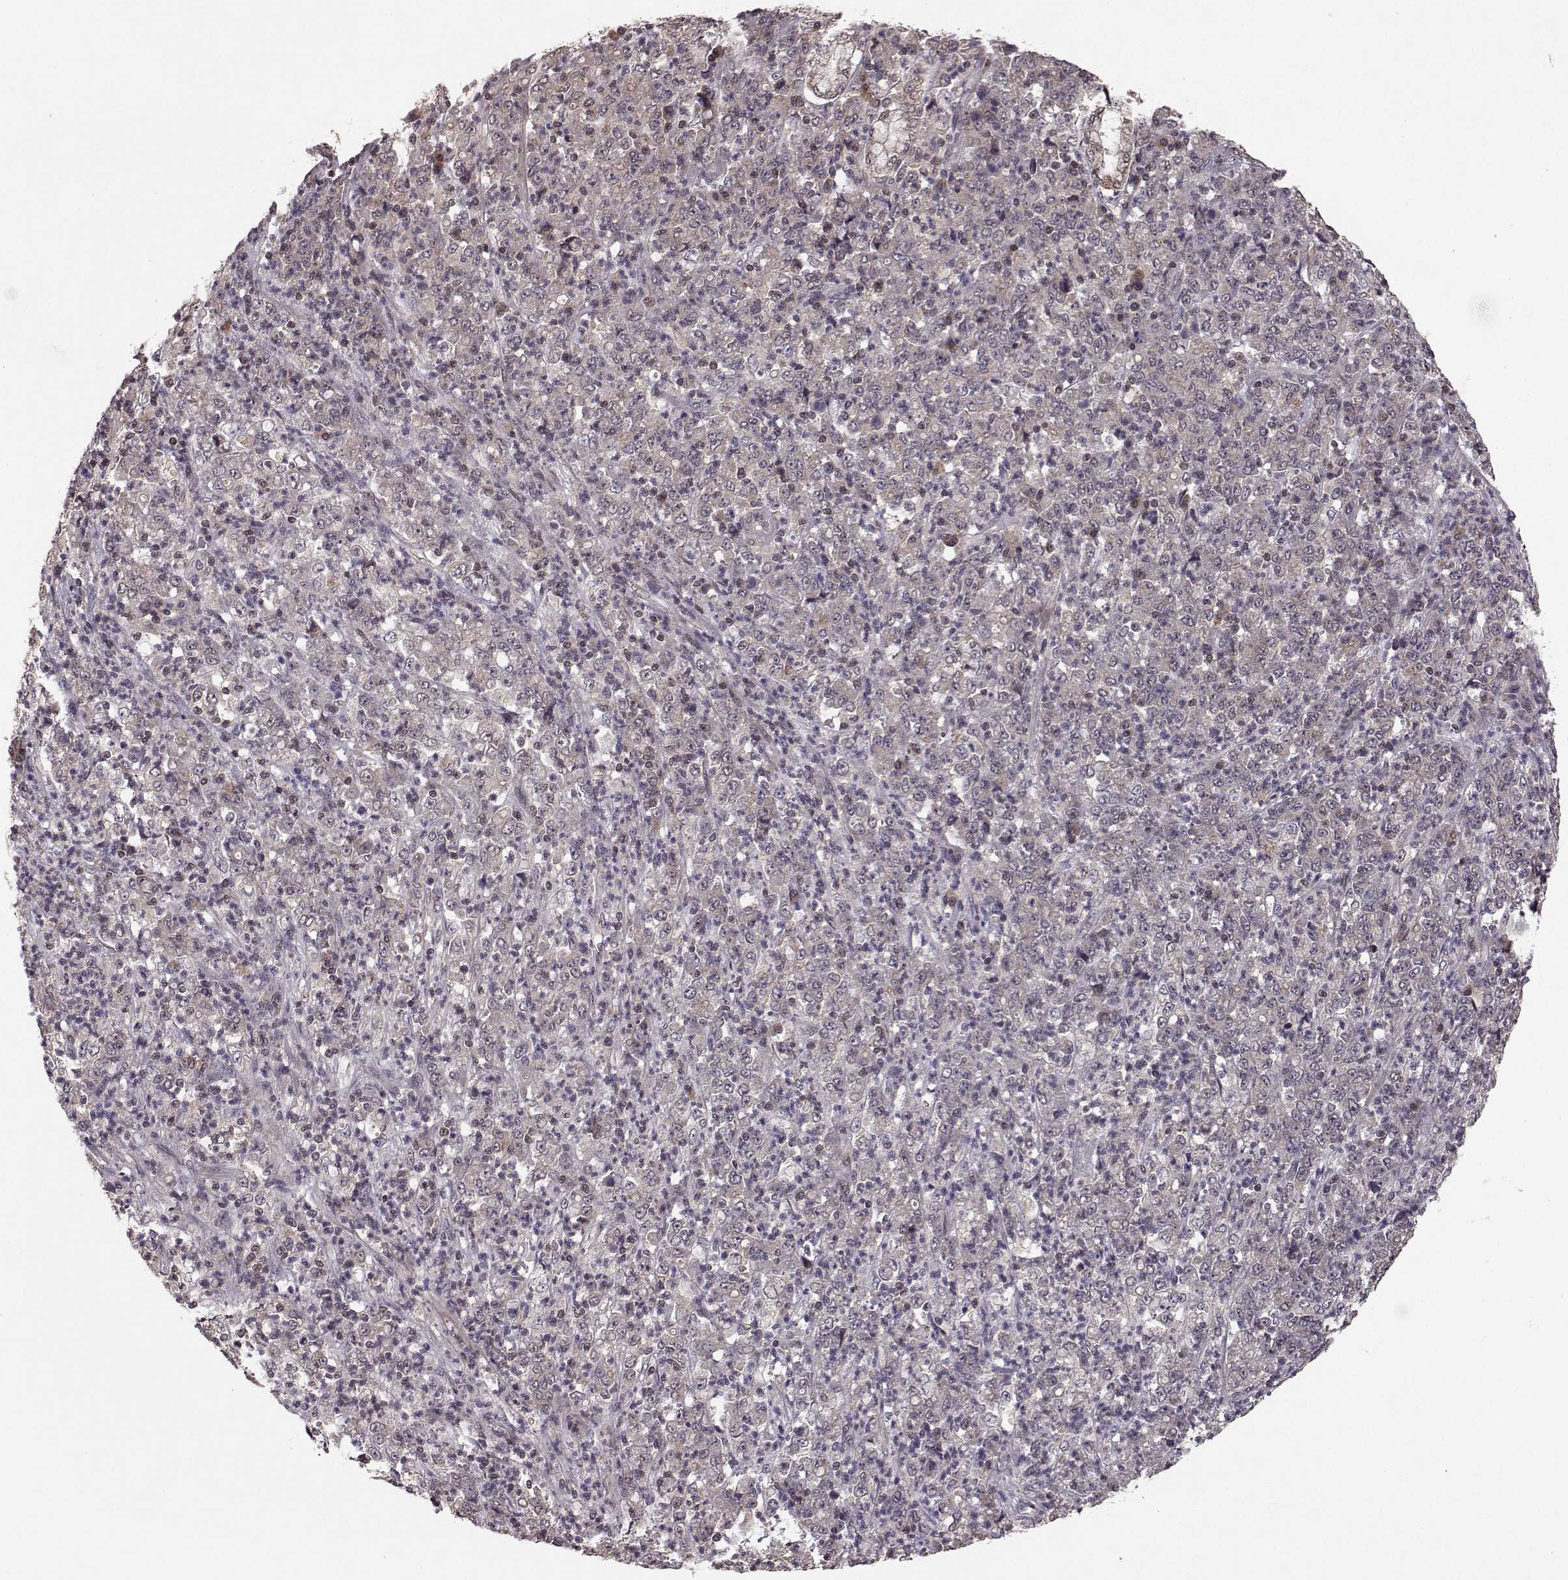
{"staining": {"intensity": "weak", "quantity": ">75%", "location": "cytoplasmic/membranous"}, "tissue": "stomach cancer", "cell_type": "Tumor cells", "image_type": "cancer", "snomed": [{"axis": "morphology", "description": "Adenocarcinoma, NOS"}, {"axis": "topography", "description": "Stomach, lower"}], "caption": "High-magnification brightfield microscopy of stomach cancer (adenocarcinoma) stained with DAB (3,3'-diaminobenzidine) (brown) and counterstained with hematoxylin (blue). tumor cells exhibit weak cytoplasmic/membranous staining is seen in approximately>75% of cells.", "gene": "PLEKHG3", "patient": {"sex": "female", "age": 71}}